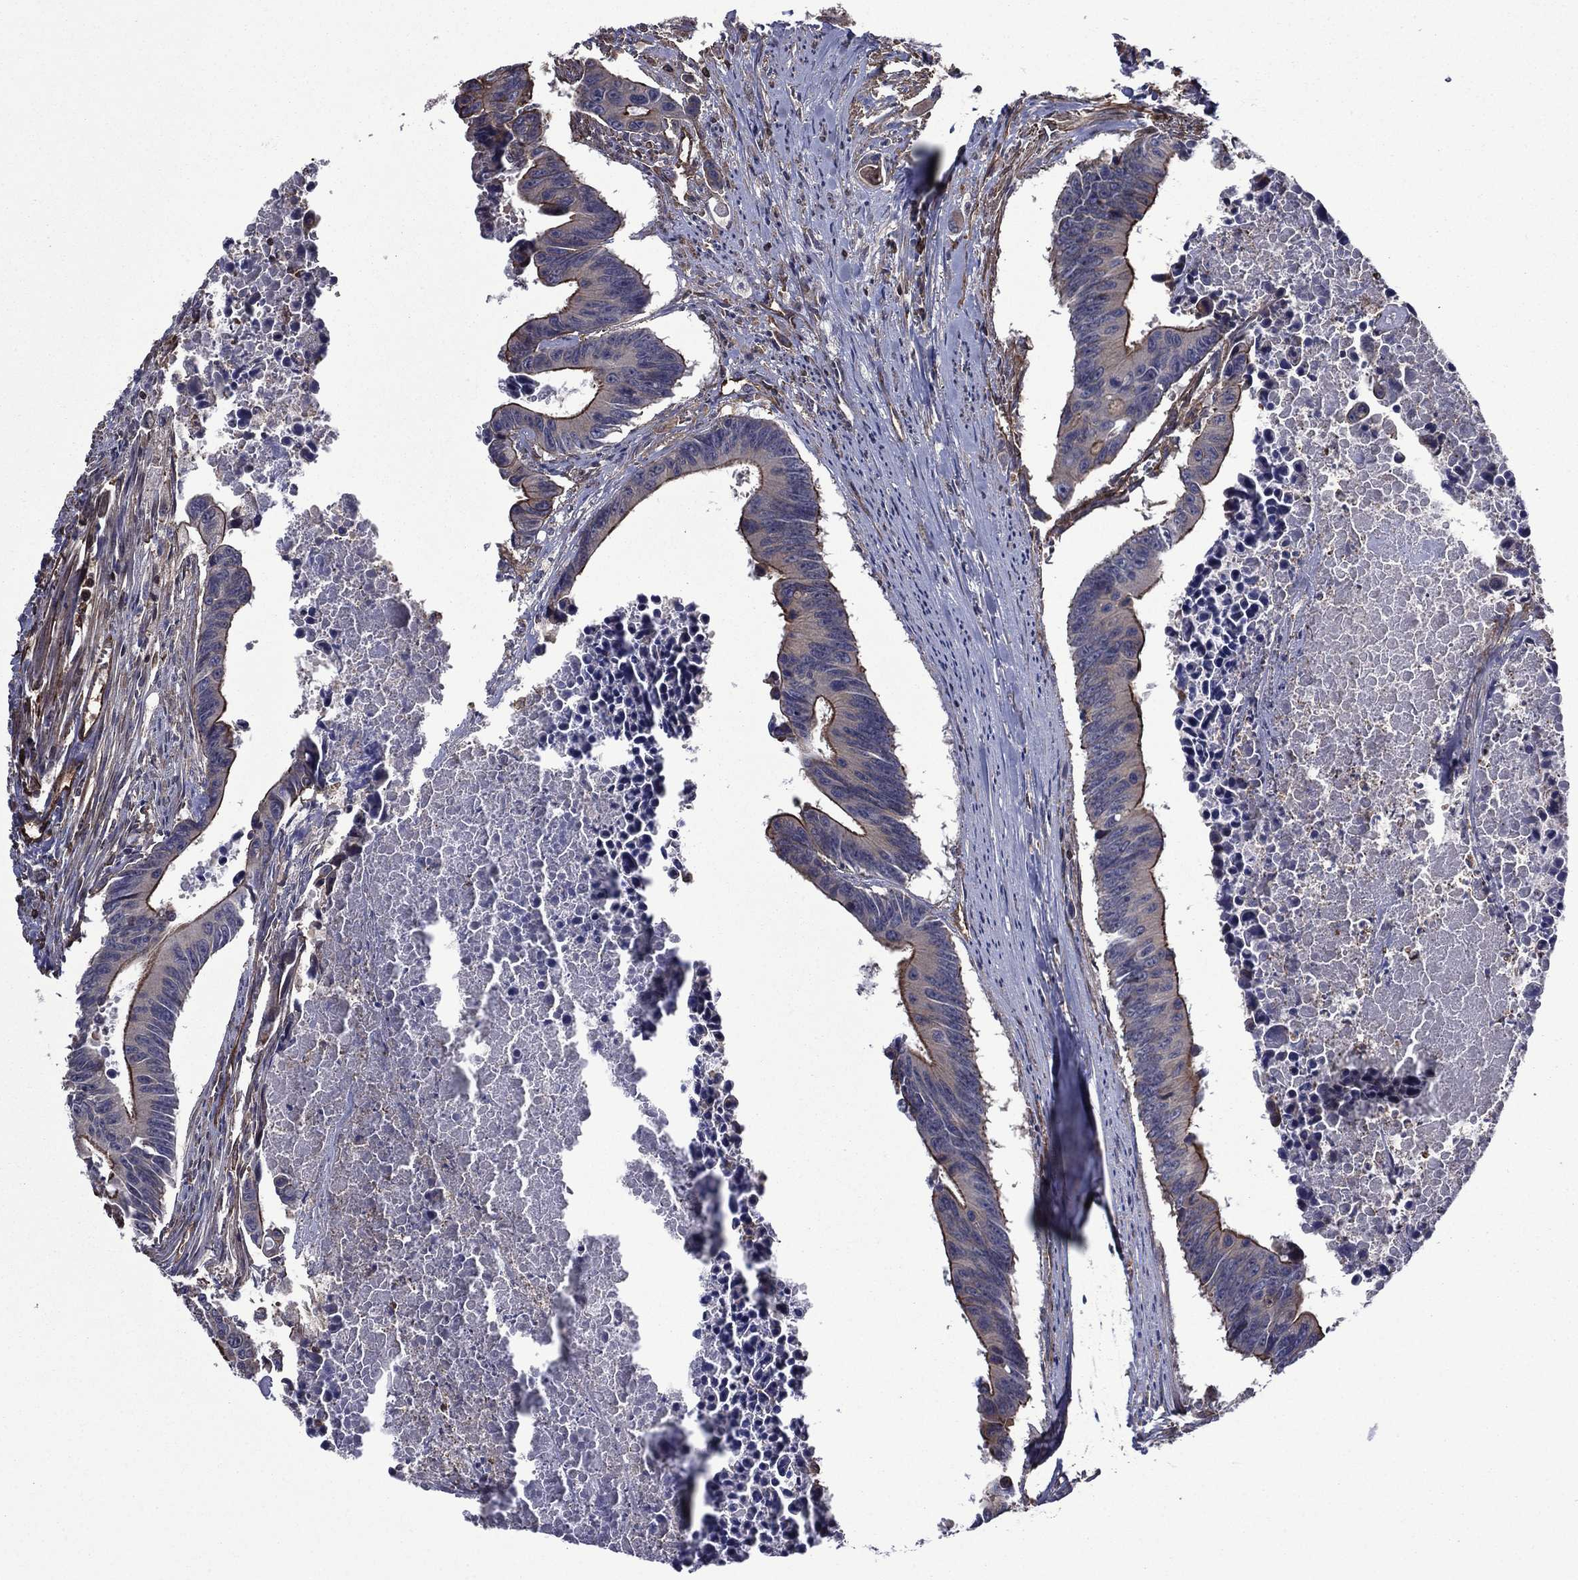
{"staining": {"intensity": "moderate", "quantity": "25%-75%", "location": "cytoplasmic/membranous"}, "tissue": "colorectal cancer", "cell_type": "Tumor cells", "image_type": "cancer", "snomed": [{"axis": "morphology", "description": "Adenocarcinoma, NOS"}, {"axis": "topography", "description": "Colon"}], "caption": "Immunohistochemistry micrograph of human adenocarcinoma (colorectal) stained for a protein (brown), which reveals medium levels of moderate cytoplasmic/membranous expression in about 25%-75% of tumor cells.", "gene": "PLPP3", "patient": {"sex": "female", "age": 87}}